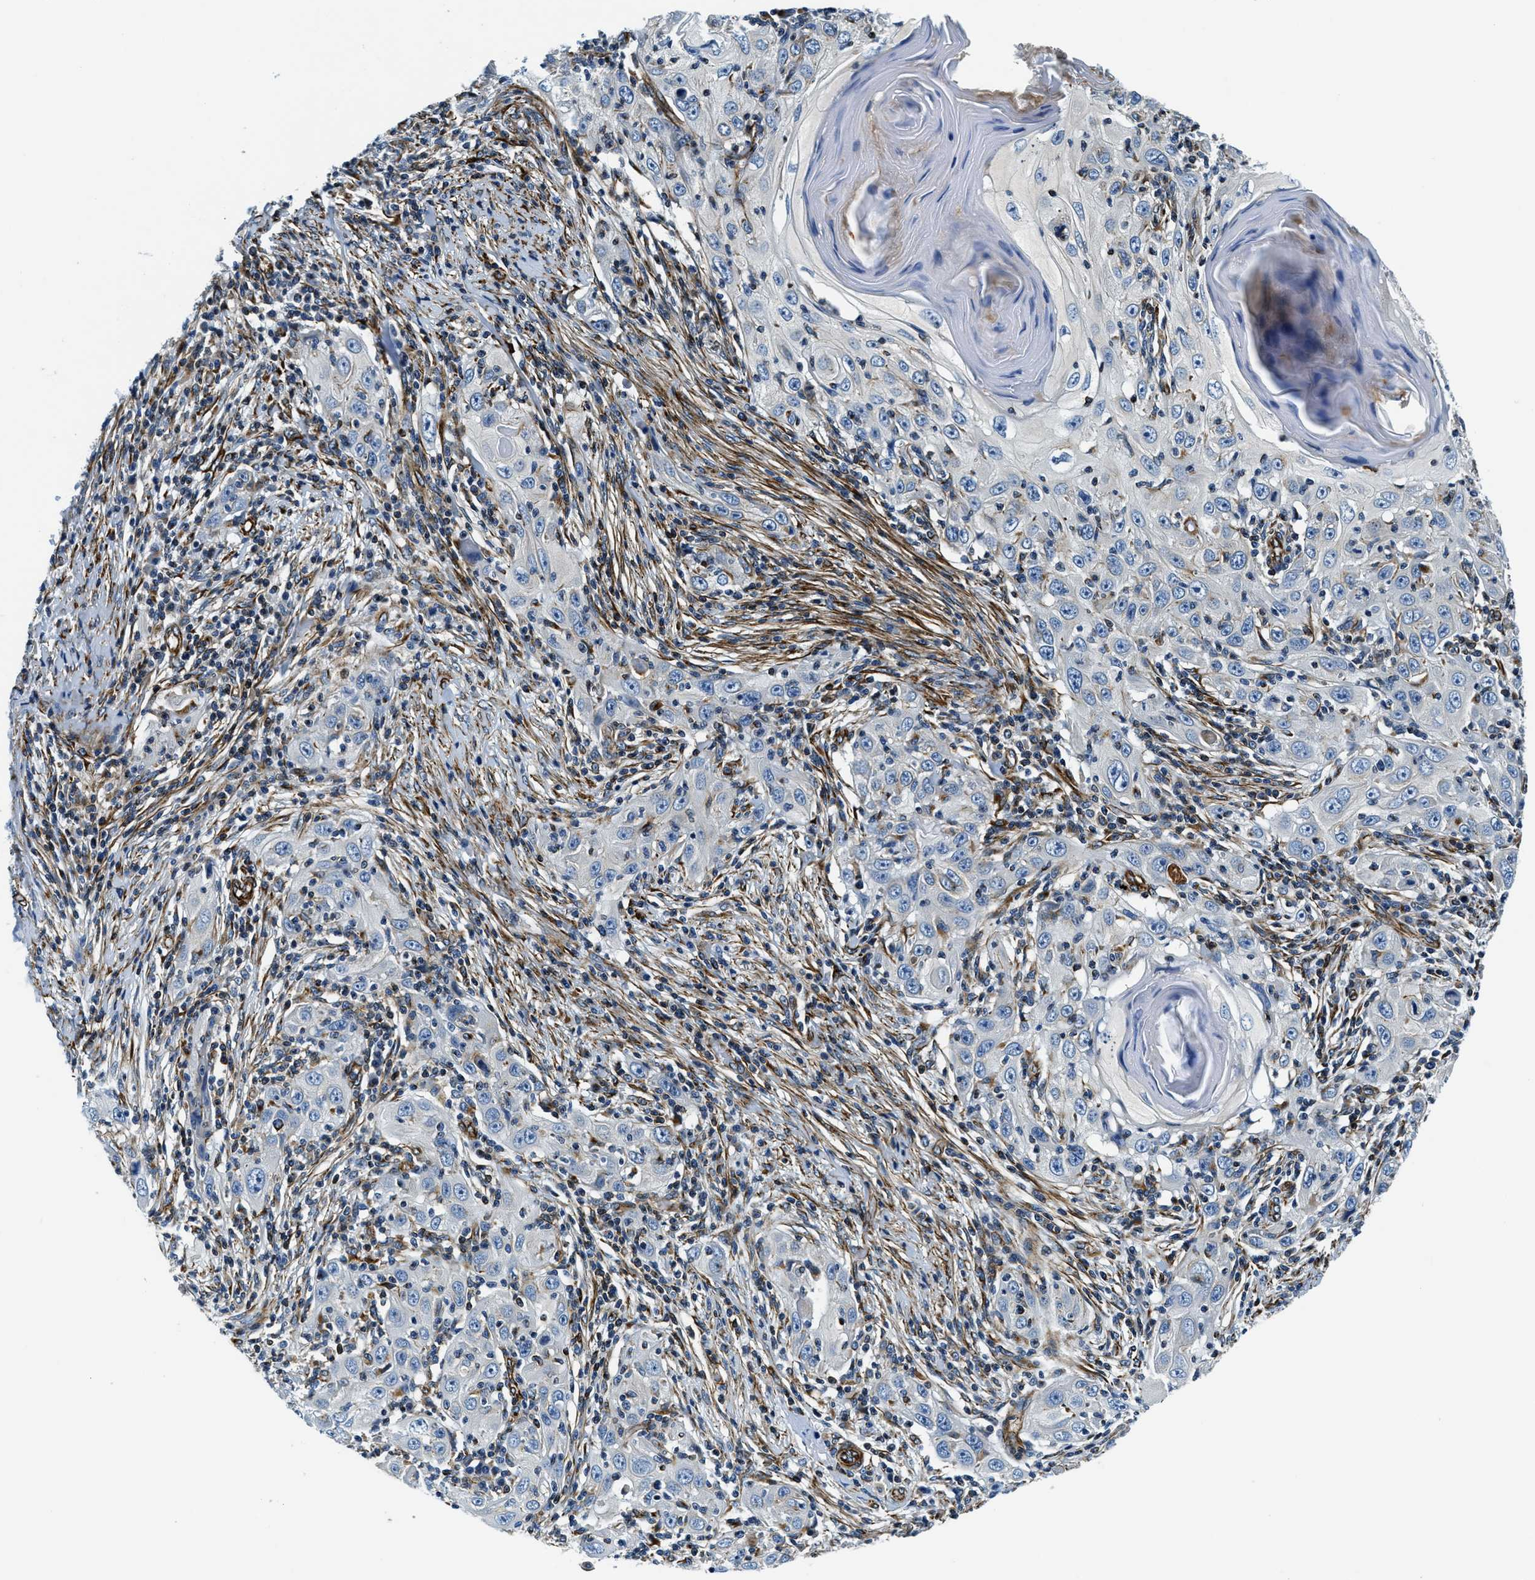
{"staining": {"intensity": "negative", "quantity": "none", "location": "none"}, "tissue": "skin cancer", "cell_type": "Tumor cells", "image_type": "cancer", "snomed": [{"axis": "morphology", "description": "Squamous cell carcinoma, NOS"}, {"axis": "topography", "description": "Skin"}], "caption": "The micrograph demonstrates no significant positivity in tumor cells of skin cancer (squamous cell carcinoma).", "gene": "GNS", "patient": {"sex": "female", "age": 88}}